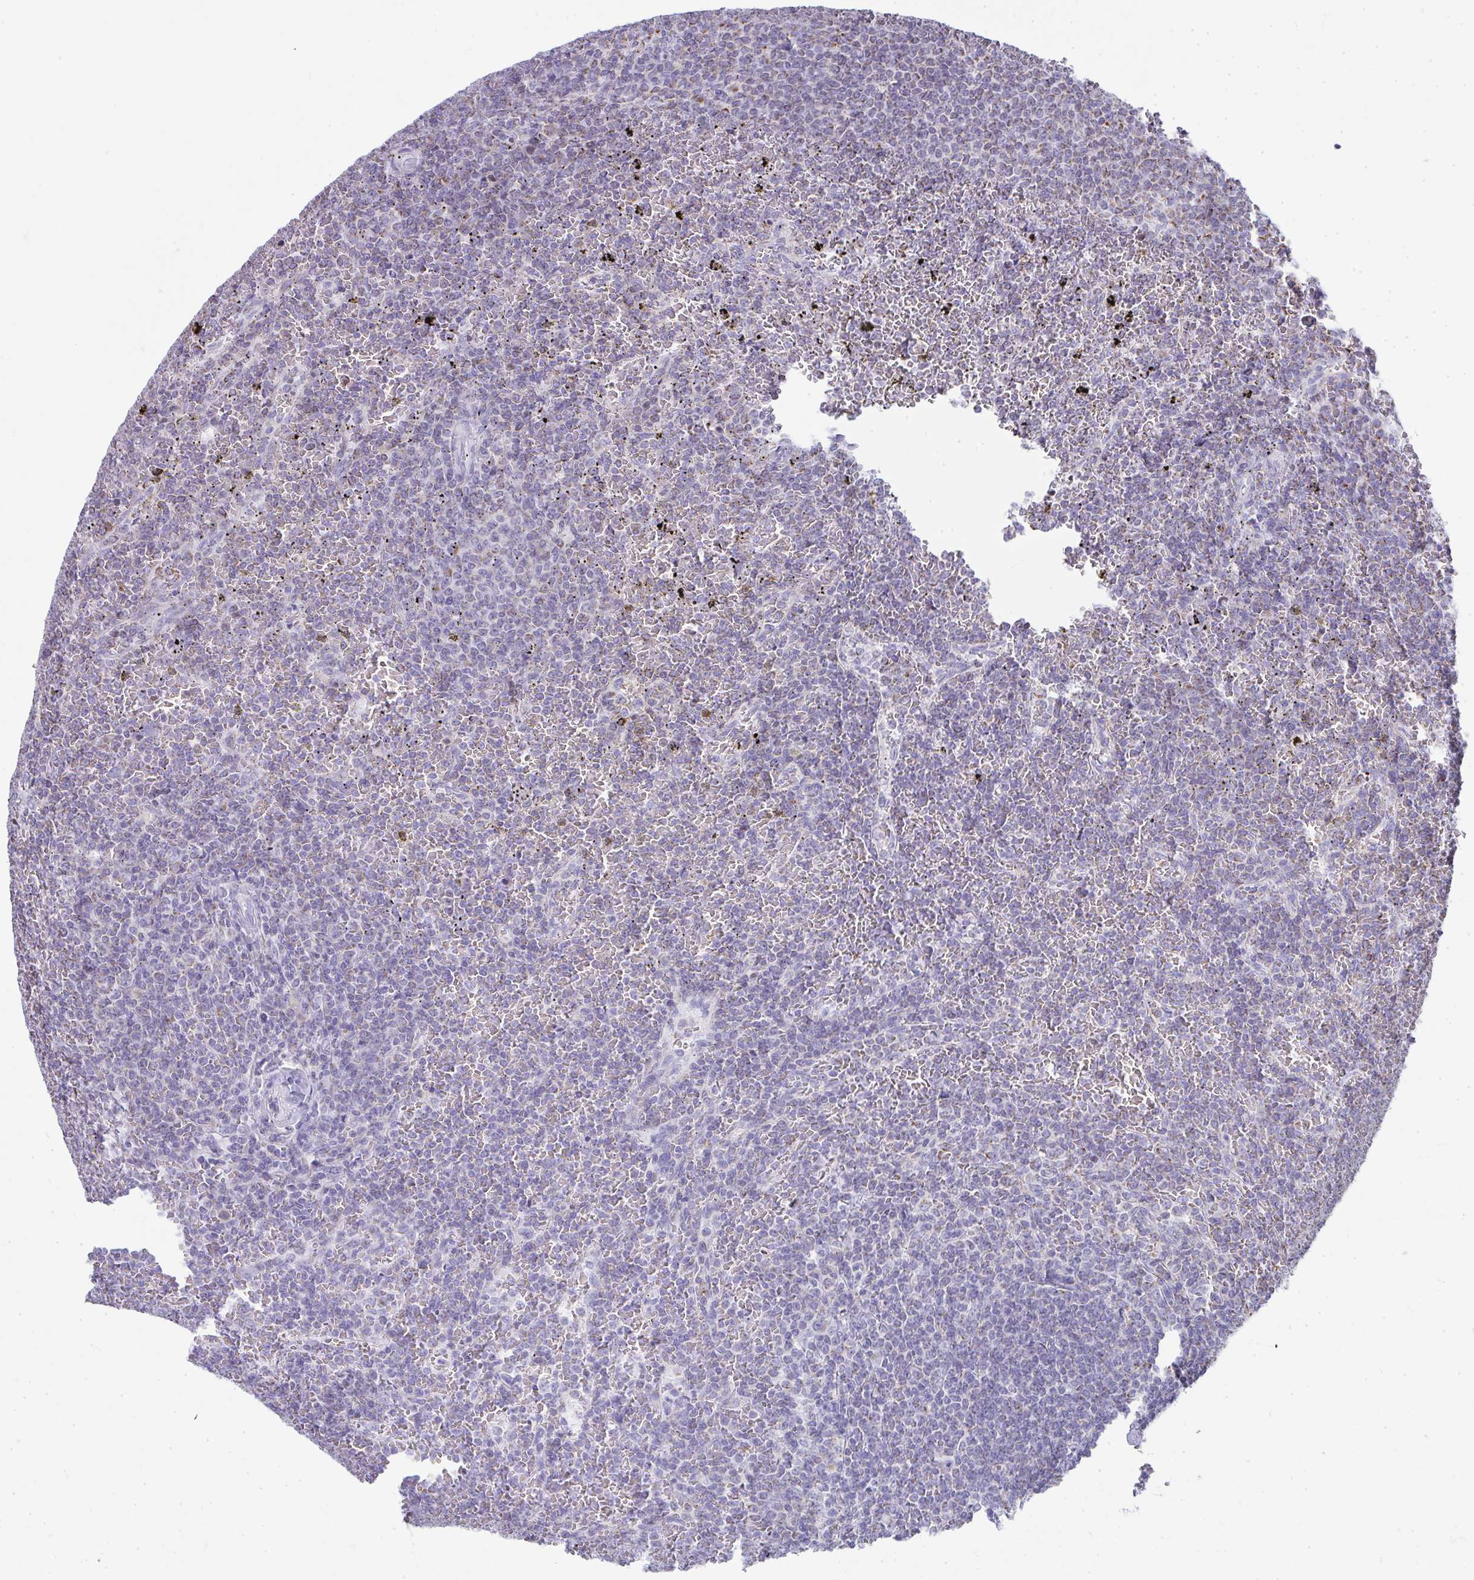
{"staining": {"intensity": "negative", "quantity": "none", "location": "none"}, "tissue": "lymphoma", "cell_type": "Tumor cells", "image_type": "cancer", "snomed": [{"axis": "morphology", "description": "Malignant lymphoma, non-Hodgkin's type, Low grade"}, {"axis": "topography", "description": "Spleen"}], "caption": "The immunohistochemistry (IHC) photomicrograph has no significant staining in tumor cells of malignant lymphoma, non-Hodgkin's type (low-grade) tissue.", "gene": "SLC6A1", "patient": {"sex": "female", "age": 77}}